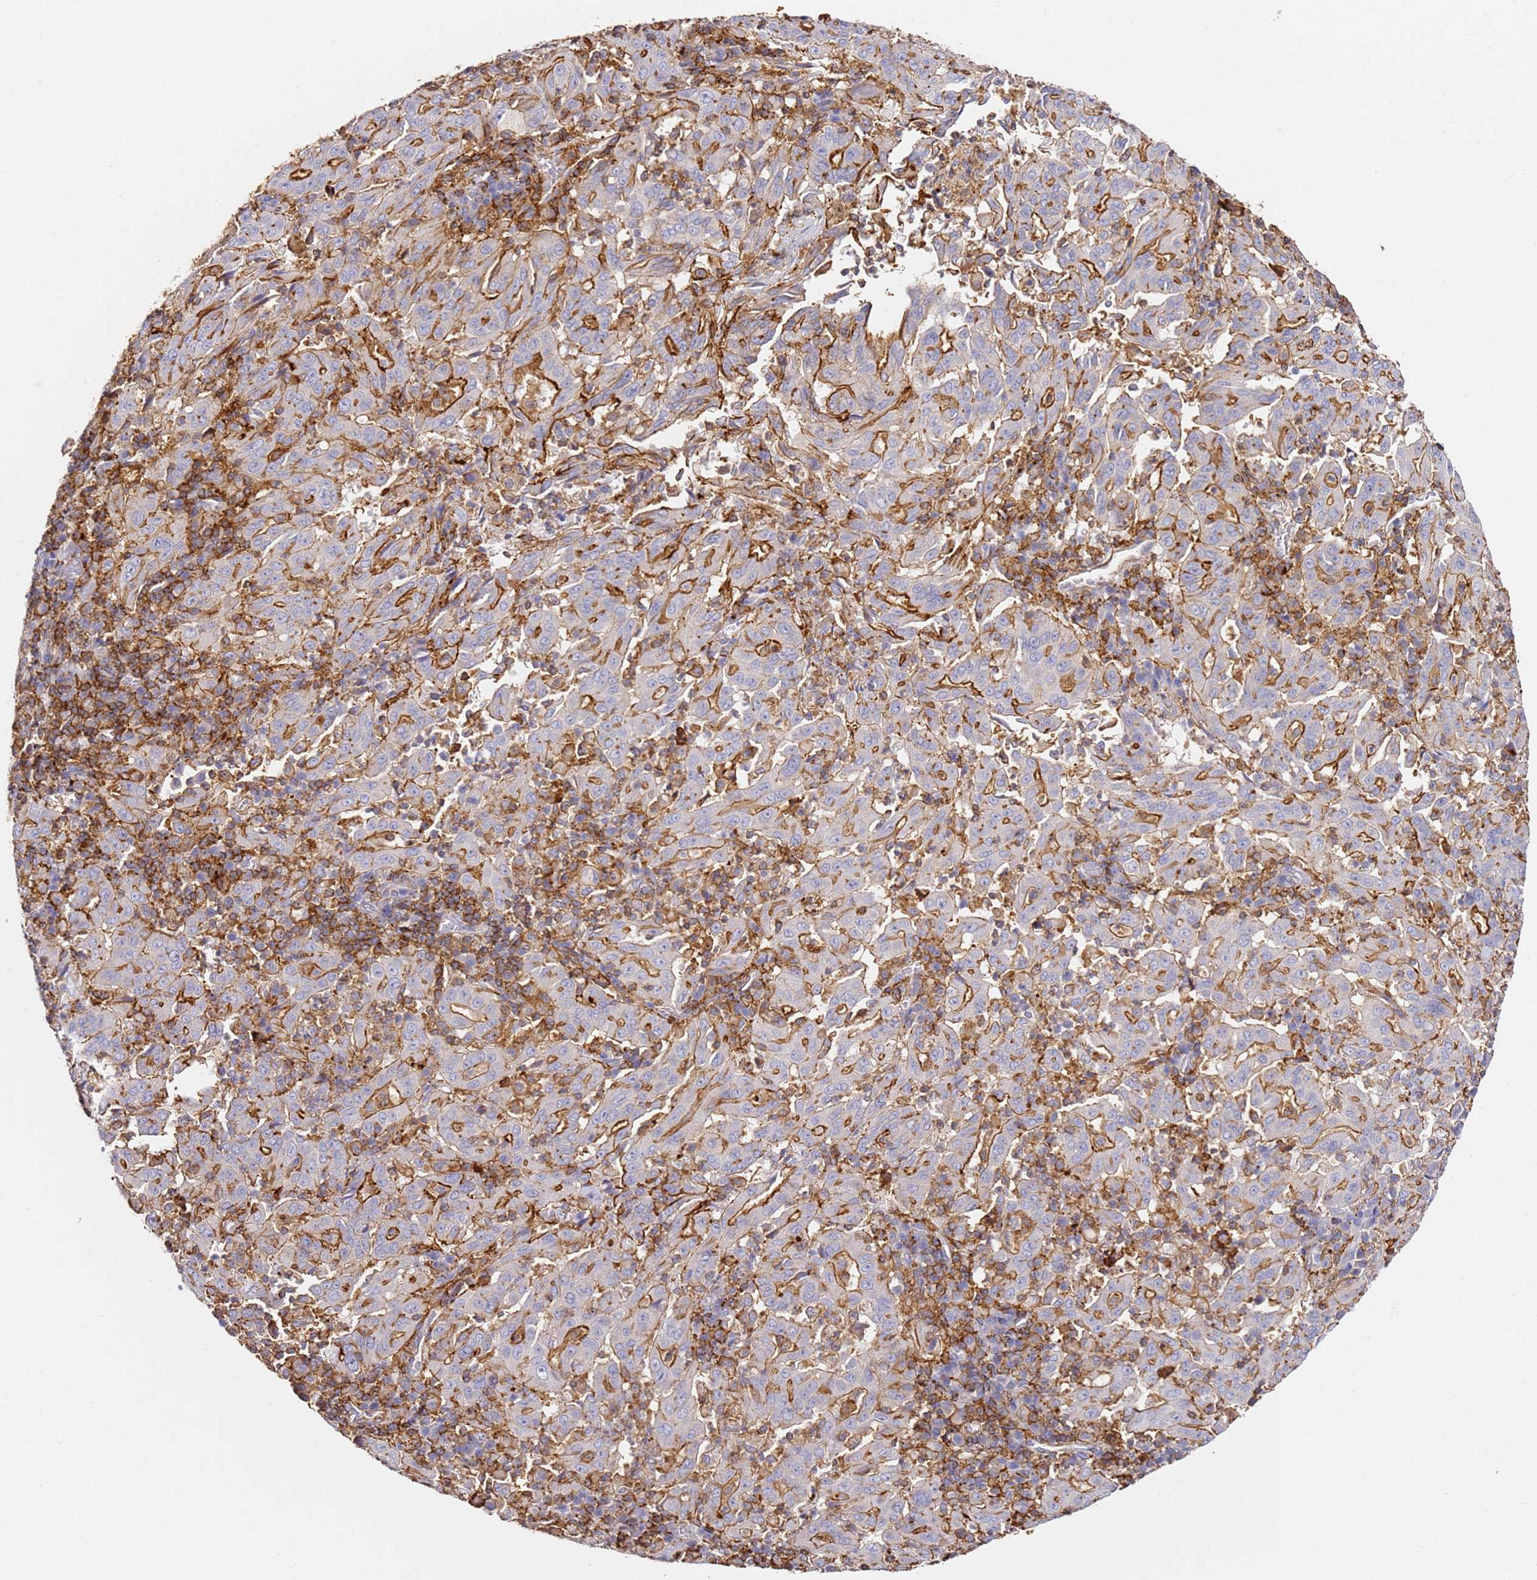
{"staining": {"intensity": "moderate", "quantity": "25%-75%", "location": "cytoplasmic/membranous"}, "tissue": "pancreatic cancer", "cell_type": "Tumor cells", "image_type": "cancer", "snomed": [{"axis": "morphology", "description": "Adenocarcinoma, NOS"}, {"axis": "topography", "description": "Pancreas"}], "caption": "Pancreatic cancer stained for a protein (brown) demonstrates moderate cytoplasmic/membranous positive positivity in approximately 25%-75% of tumor cells.", "gene": "ZNF671", "patient": {"sex": "male", "age": 63}}